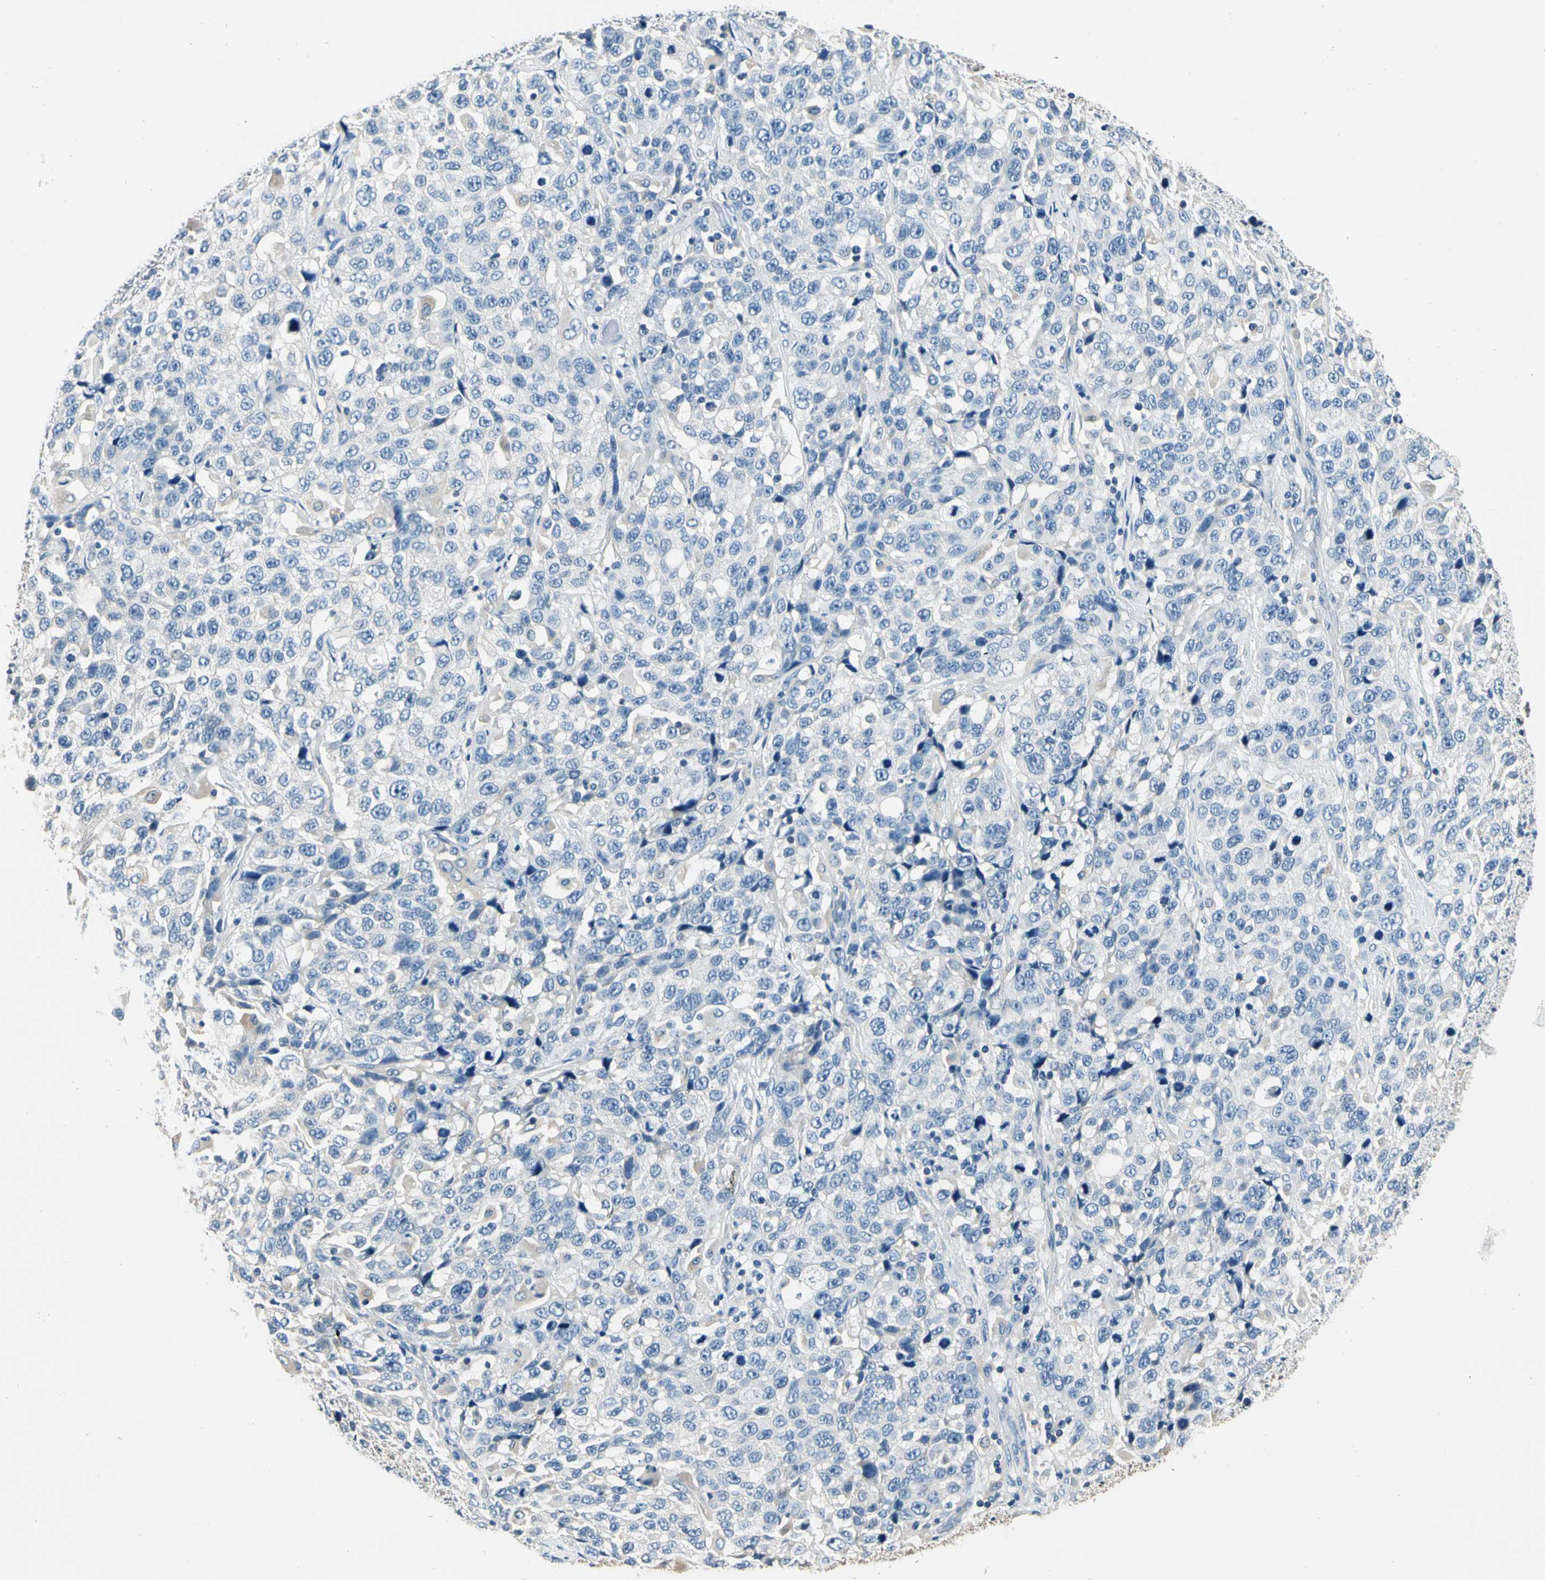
{"staining": {"intensity": "negative", "quantity": "none", "location": "none"}, "tissue": "stomach cancer", "cell_type": "Tumor cells", "image_type": "cancer", "snomed": [{"axis": "morphology", "description": "Normal tissue, NOS"}, {"axis": "morphology", "description": "Adenocarcinoma, NOS"}, {"axis": "topography", "description": "Stomach"}], "caption": "There is no significant expression in tumor cells of stomach cancer.", "gene": "TGFBR3", "patient": {"sex": "male", "age": 48}}